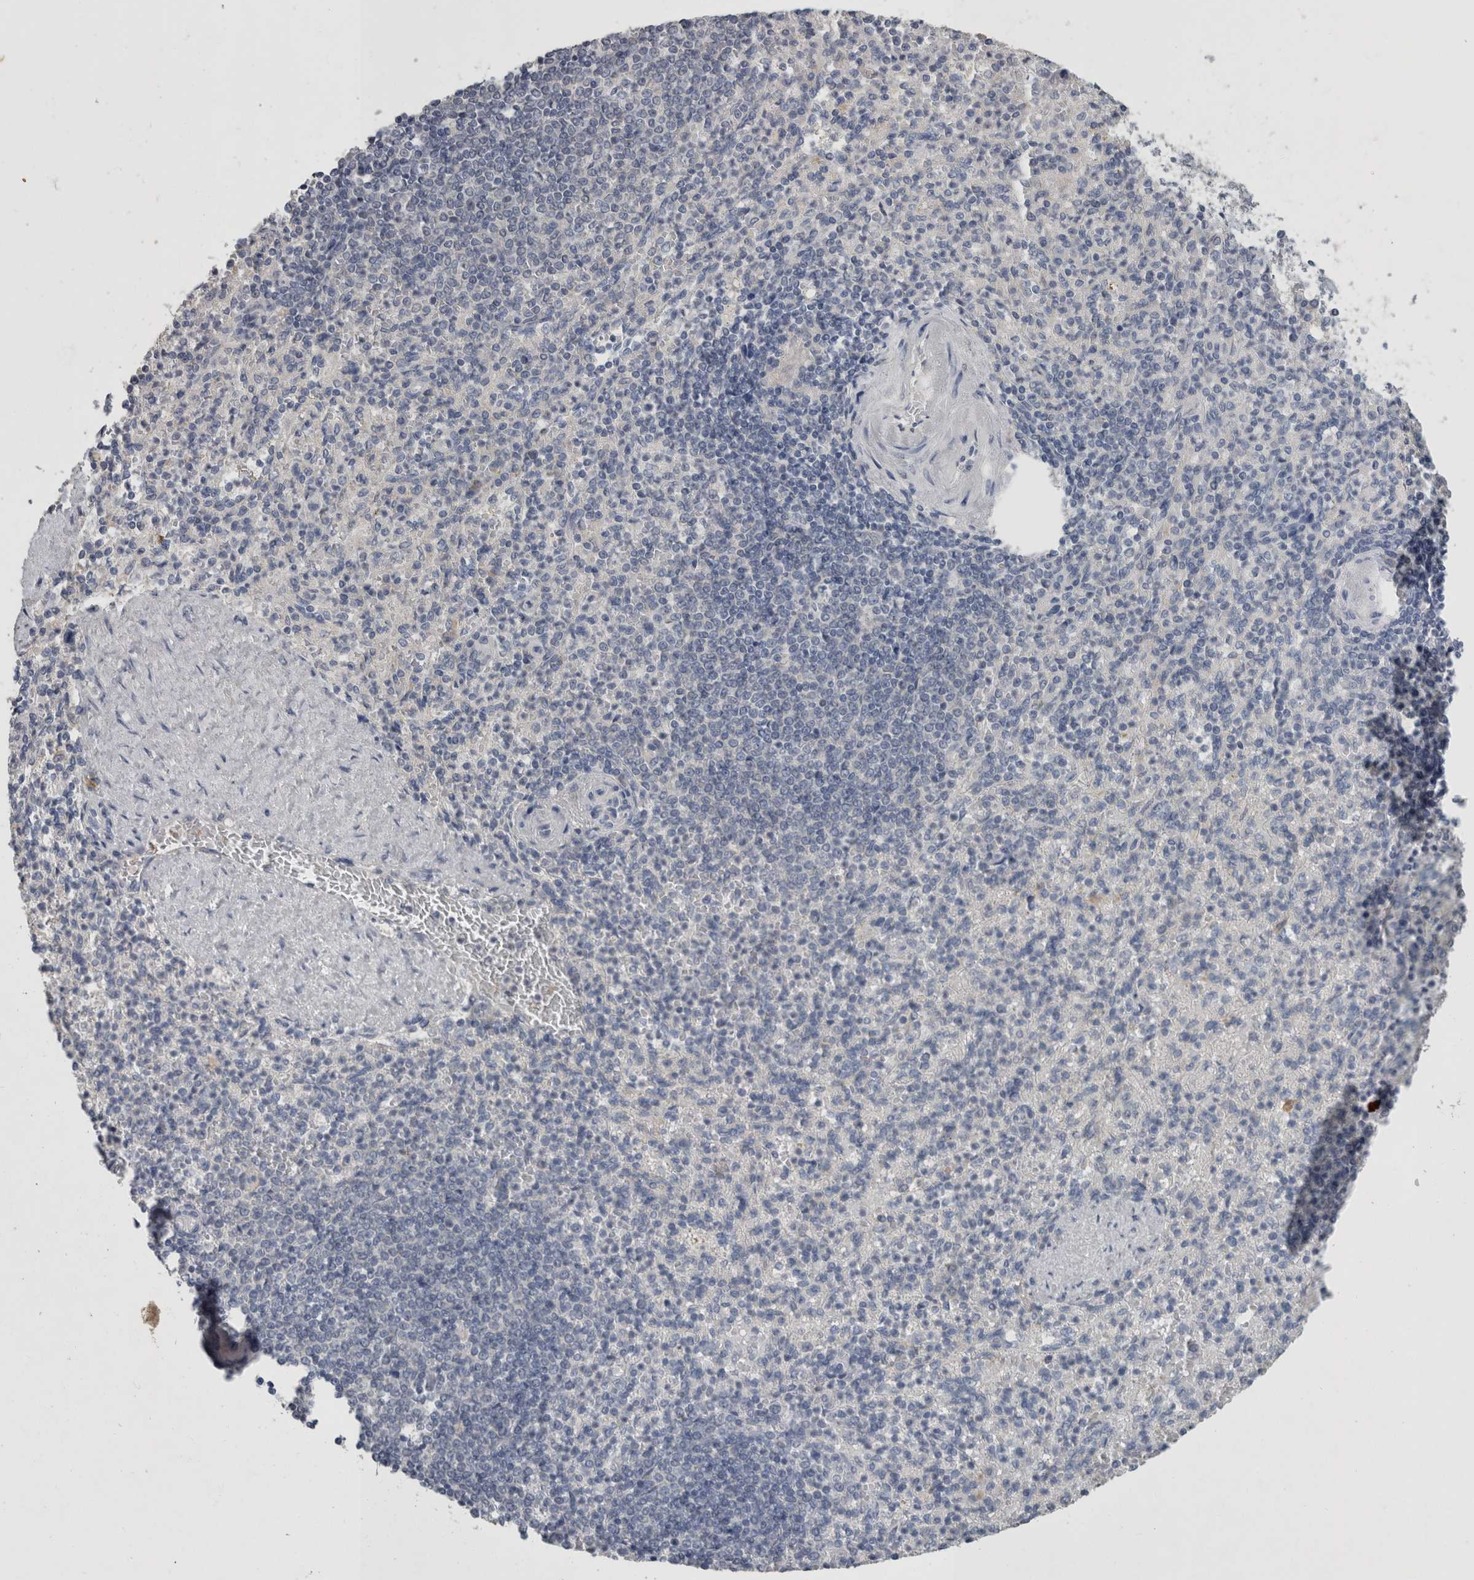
{"staining": {"intensity": "negative", "quantity": "none", "location": "none"}, "tissue": "spleen", "cell_type": "Cells in red pulp", "image_type": "normal", "snomed": [{"axis": "morphology", "description": "Normal tissue, NOS"}, {"axis": "topography", "description": "Spleen"}], "caption": "This is an immunohistochemistry image of unremarkable human spleen. There is no positivity in cells in red pulp.", "gene": "SLC22A11", "patient": {"sex": "female", "age": 74}}